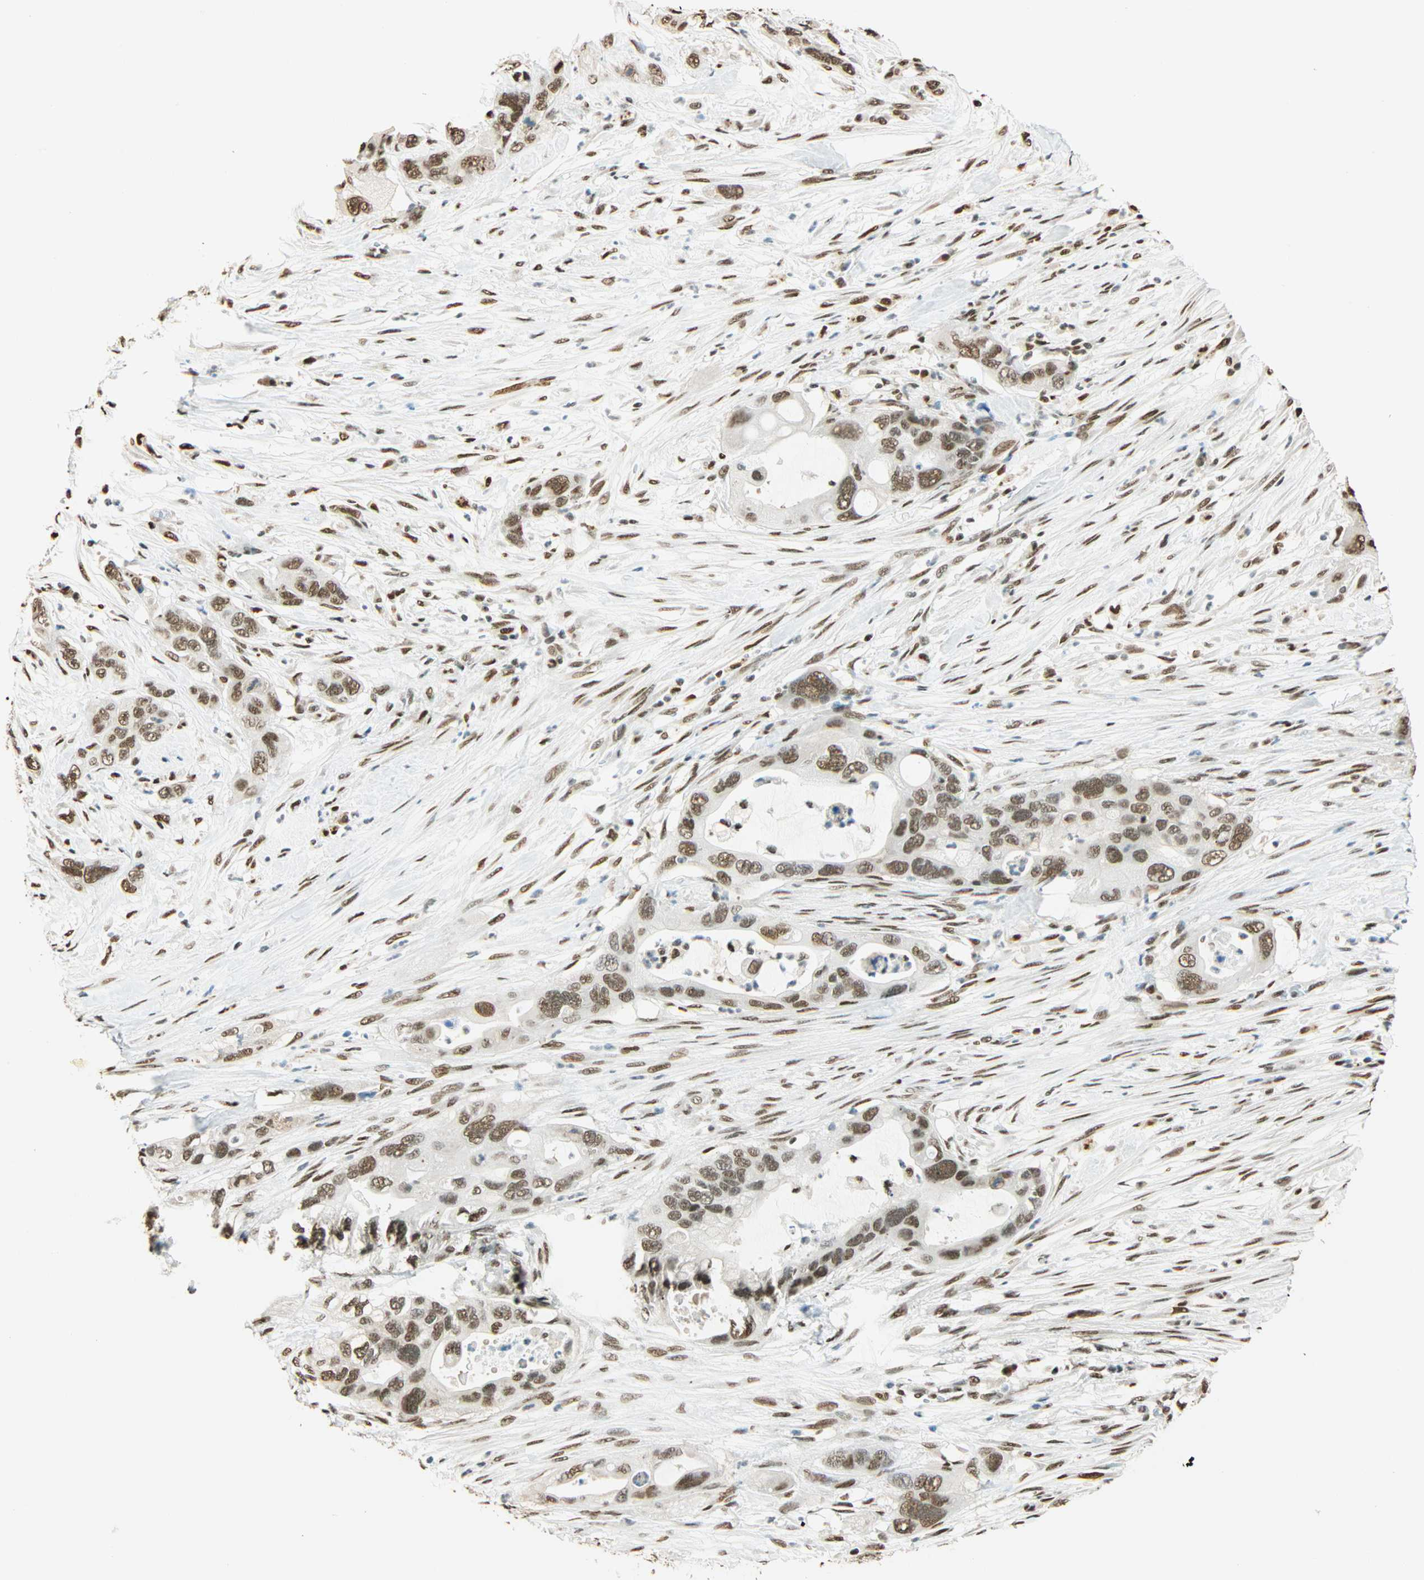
{"staining": {"intensity": "moderate", "quantity": "25%-75%", "location": "nuclear"}, "tissue": "pancreatic cancer", "cell_type": "Tumor cells", "image_type": "cancer", "snomed": [{"axis": "morphology", "description": "Adenocarcinoma, NOS"}, {"axis": "topography", "description": "Pancreas"}], "caption": "Human pancreatic adenocarcinoma stained for a protein (brown) shows moderate nuclear positive staining in approximately 25%-75% of tumor cells.", "gene": "FANCG", "patient": {"sex": "female", "age": 71}}